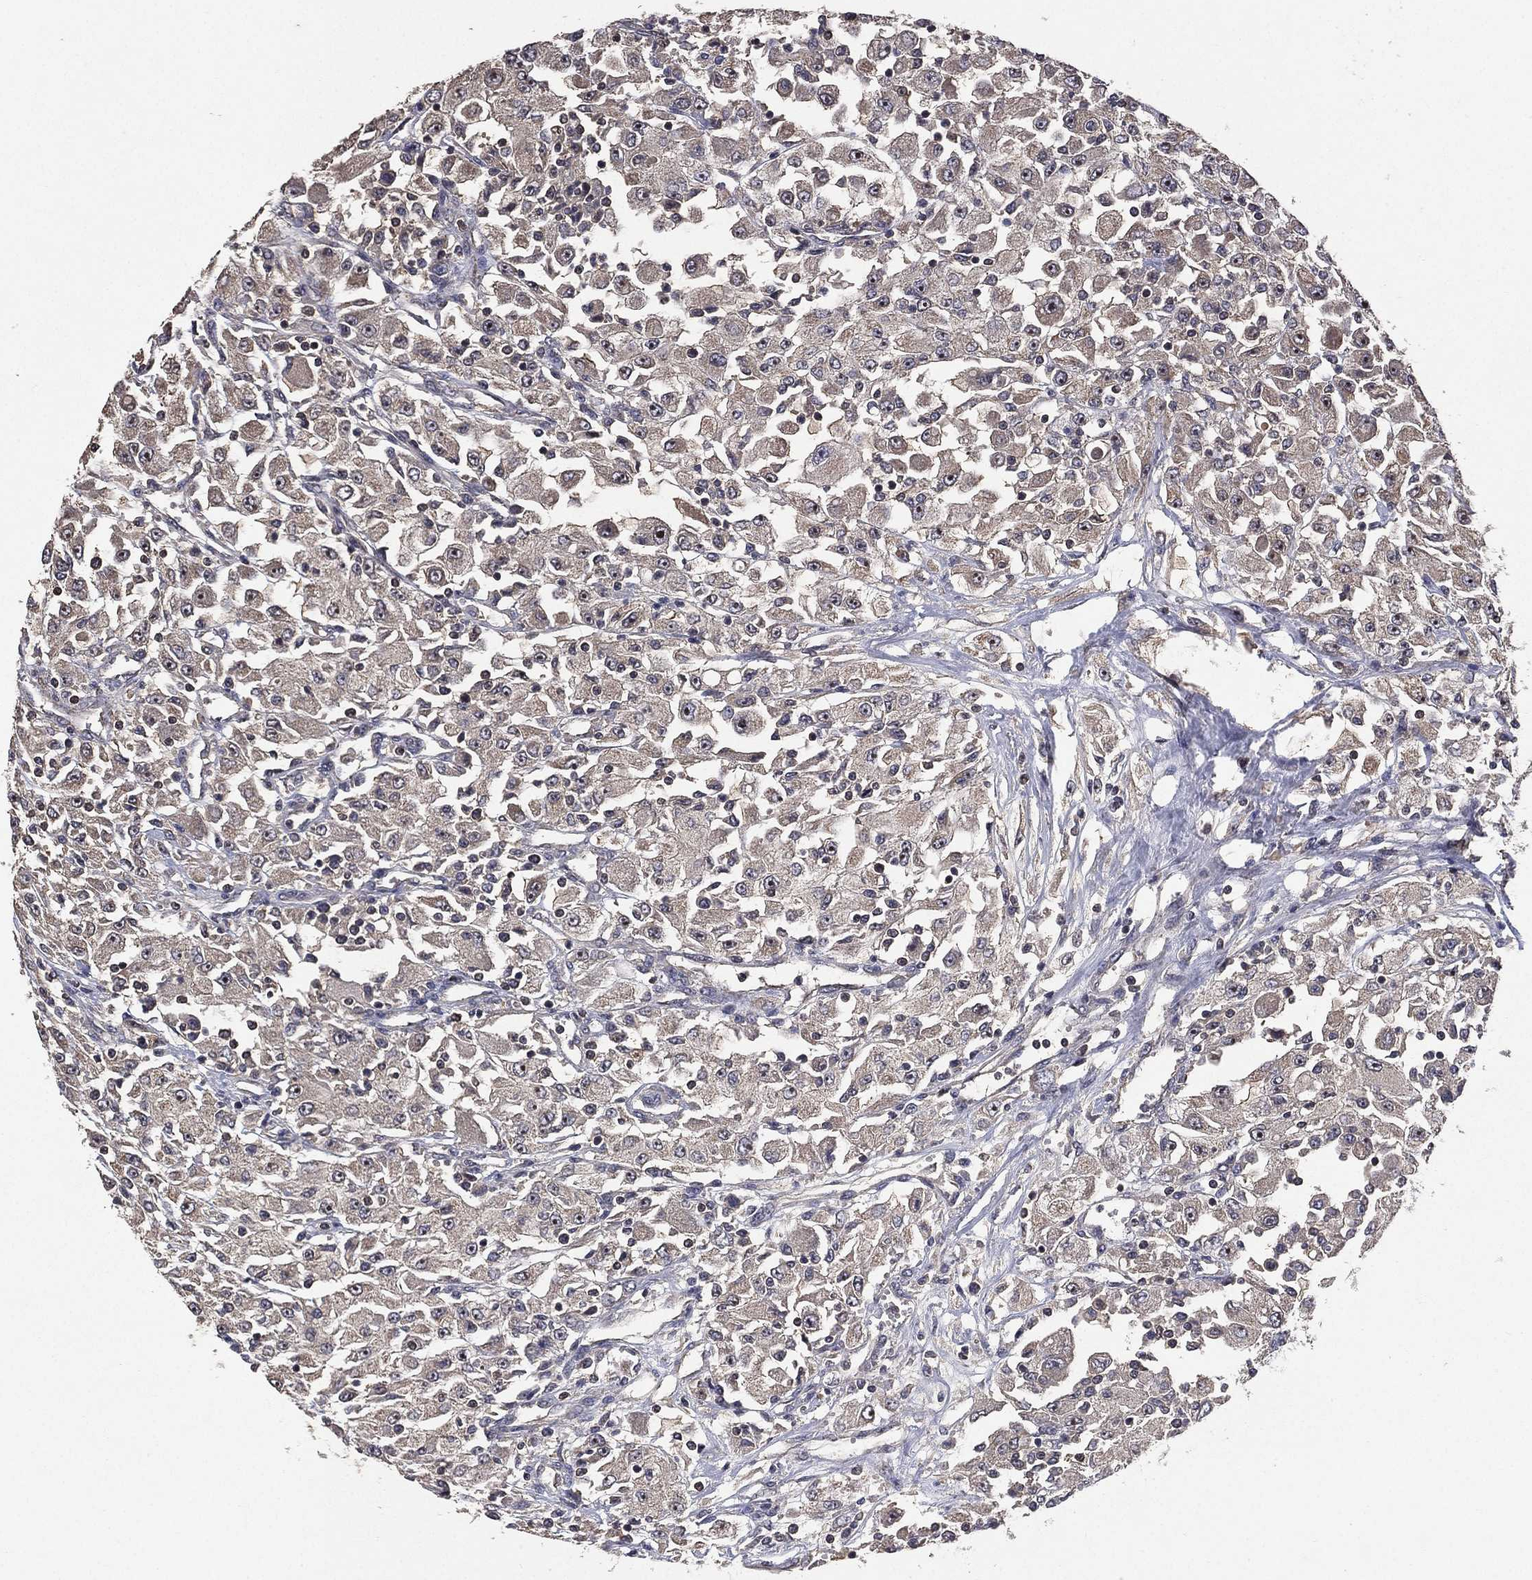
{"staining": {"intensity": "negative", "quantity": "none", "location": "none"}, "tissue": "renal cancer", "cell_type": "Tumor cells", "image_type": "cancer", "snomed": [{"axis": "morphology", "description": "Adenocarcinoma, NOS"}, {"axis": "topography", "description": "Kidney"}], "caption": "Immunohistochemistry (IHC) photomicrograph of neoplastic tissue: human renal adenocarcinoma stained with DAB (3,3'-diaminobenzidine) demonstrates no significant protein positivity in tumor cells. (DAB immunohistochemistry (IHC), high magnification).", "gene": "NELFCD", "patient": {"sex": "female", "age": 67}}